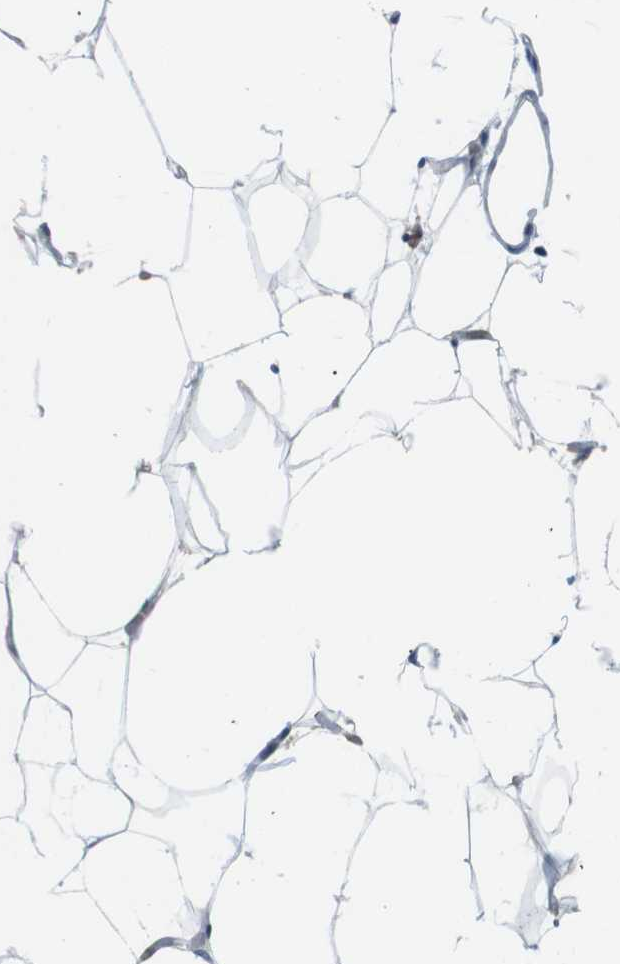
{"staining": {"intensity": "negative", "quantity": "none", "location": "none"}, "tissue": "adipose tissue", "cell_type": "Adipocytes", "image_type": "normal", "snomed": [{"axis": "morphology", "description": "Normal tissue, NOS"}, {"axis": "topography", "description": "Breast"}, {"axis": "topography", "description": "Soft tissue"}], "caption": "Histopathology image shows no significant protein expression in adipocytes of unremarkable adipose tissue. (DAB IHC visualized using brightfield microscopy, high magnification).", "gene": "WSCD1", "patient": {"sex": "female", "age": 75}}